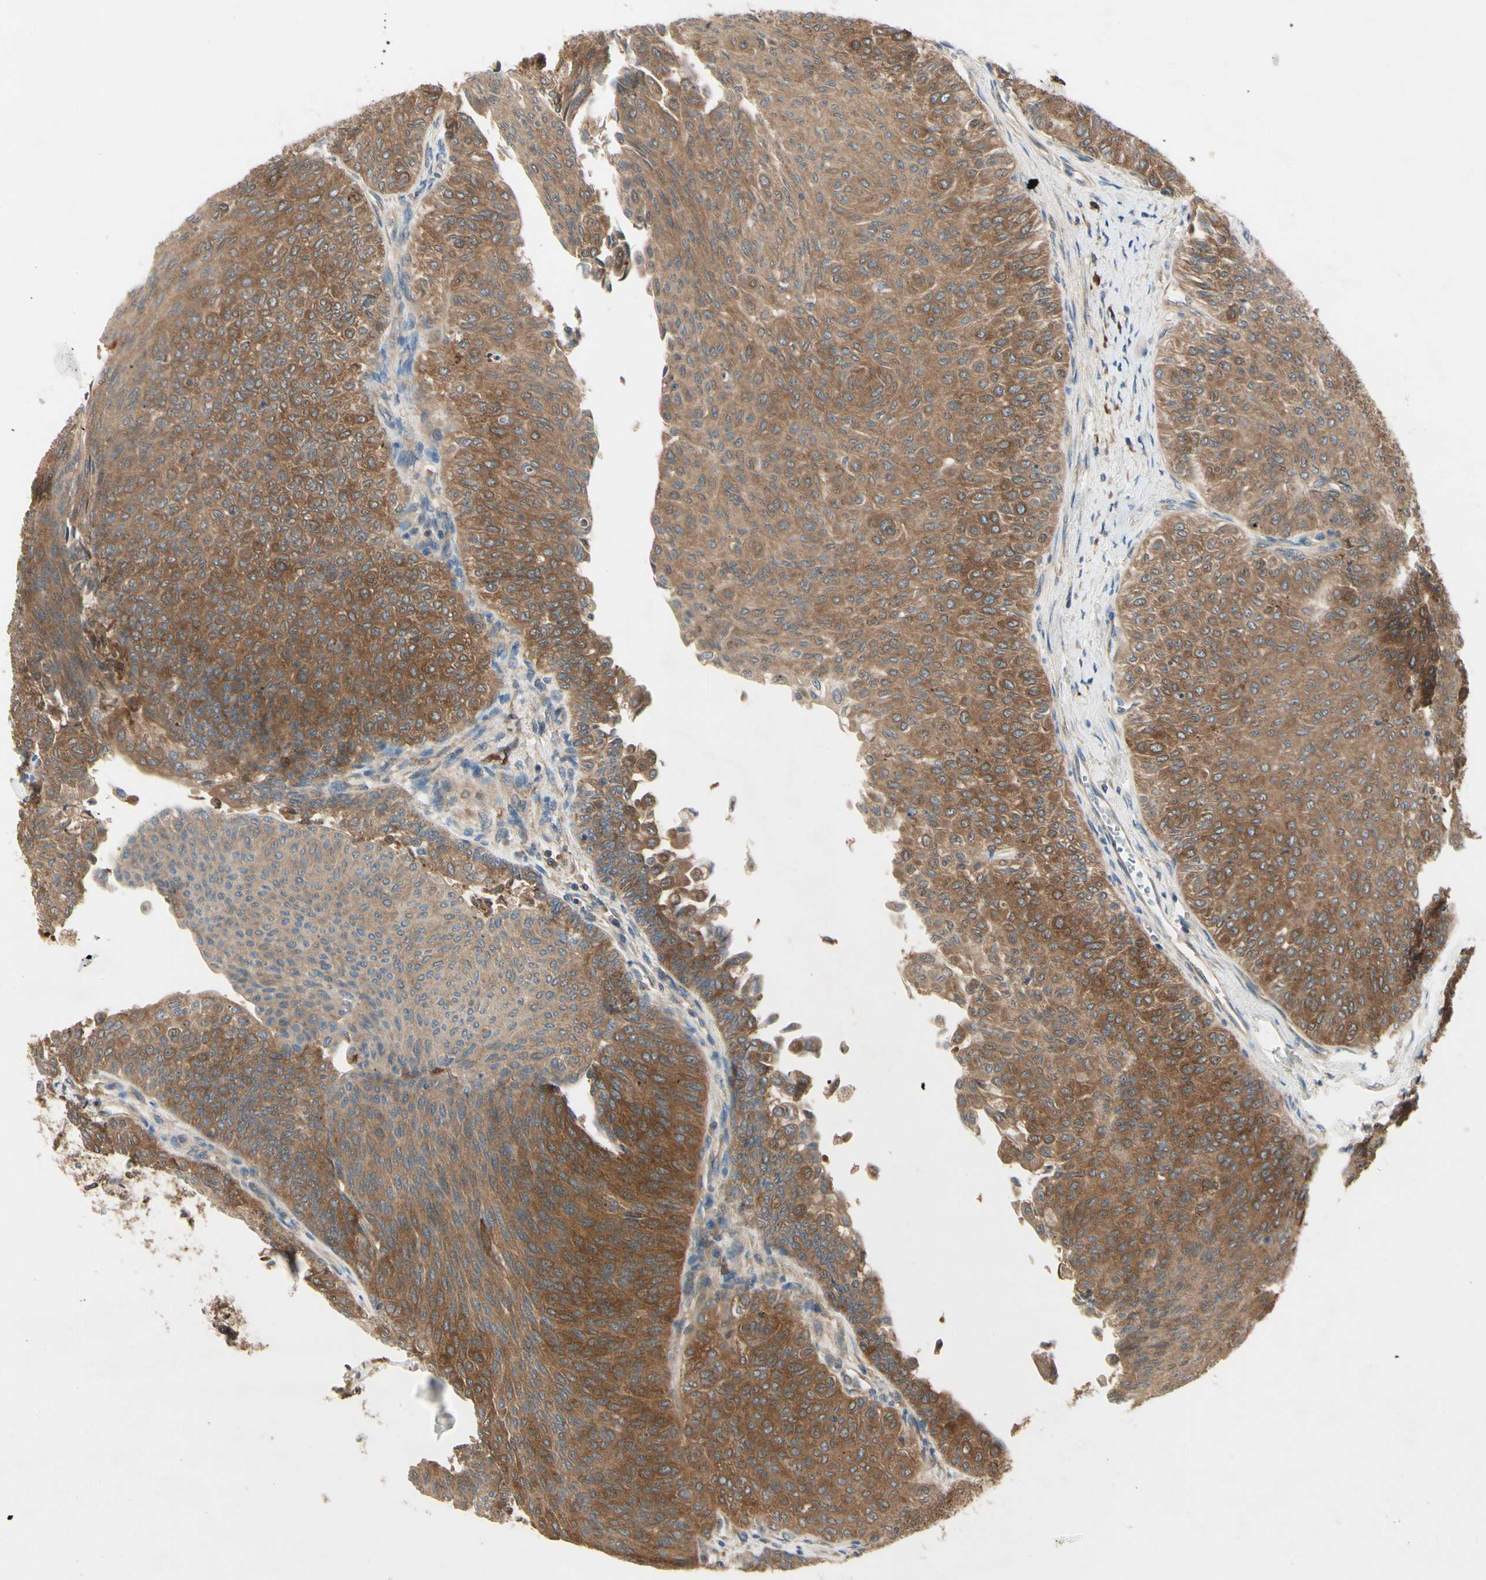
{"staining": {"intensity": "moderate", "quantity": ">75%", "location": "cytoplasmic/membranous"}, "tissue": "urothelial cancer", "cell_type": "Tumor cells", "image_type": "cancer", "snomed": [{"axis": "morphology", "description": "Urothelial carcinoma, Low grade"}, {"axis": "topography", "description": "Urinary bladder"}], "caption": "Human urothelial cancer stained with a brown dye shows moderate cytoplasmic/membranous positive positivity in approximately >75% of tumor cells.", "gene": "NME1-NME2", "patient": {"sex": "male", "age": 78}}